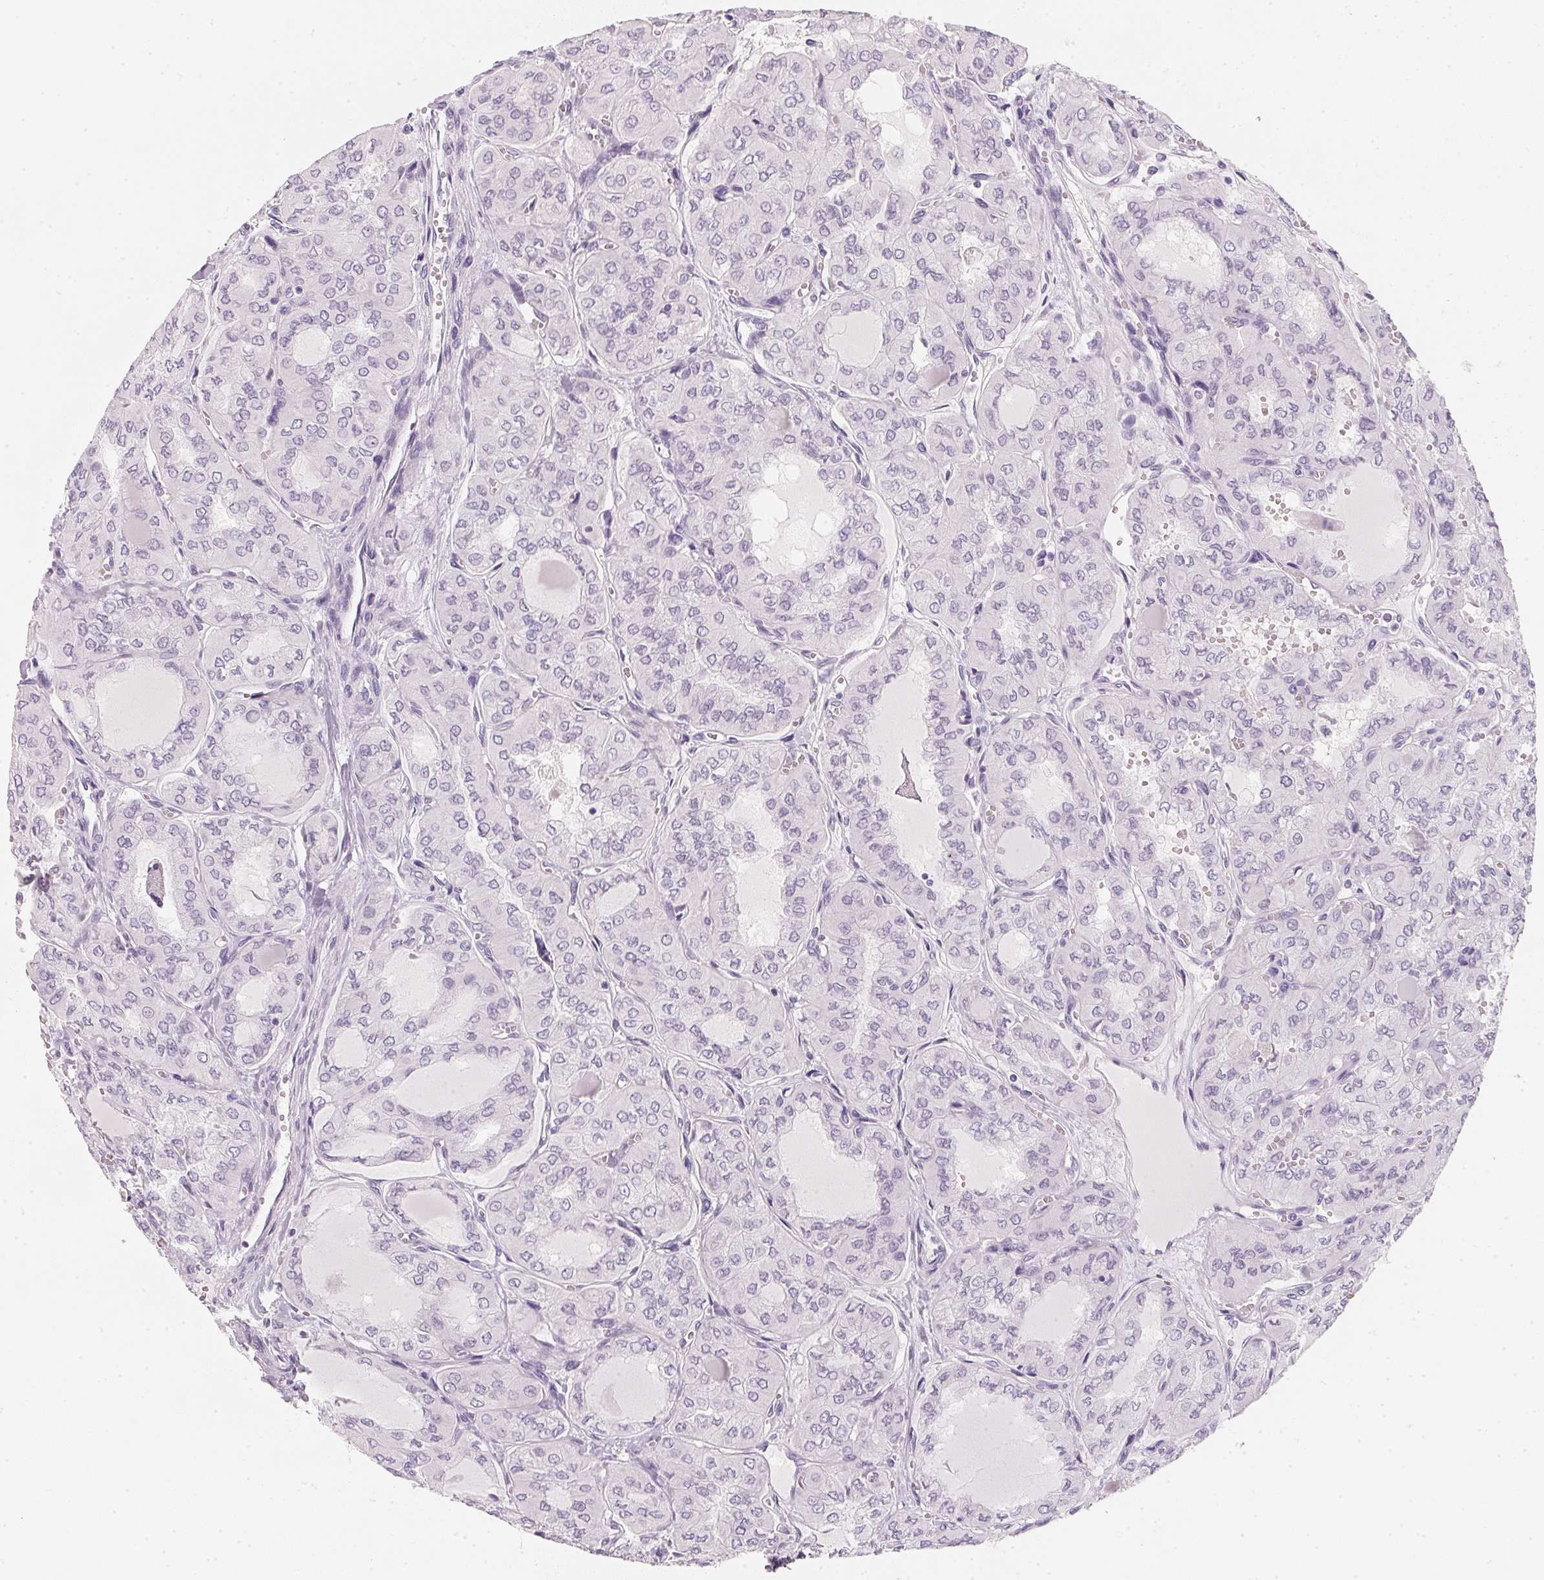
{"staining": {"intensity": "negative", "quantity": "none", "location": "none"}, "tissue": "thyroid cancer", "cell_type": "Tumor cells", "image_type": "cancer", "snomed": [{"axis": "morphology", "description": "Papillary adenocarcinoma, NOS"}, {"axis": "topography", "description": "Thyroid gland"}], "caption": "This is a histopathology image of IHC staining of thyroid papillary adenocarcinoma, which shows no positivity in tumor cells.", "gene": "CFAP276", "patient": {"sex": "male", "age": 20}}